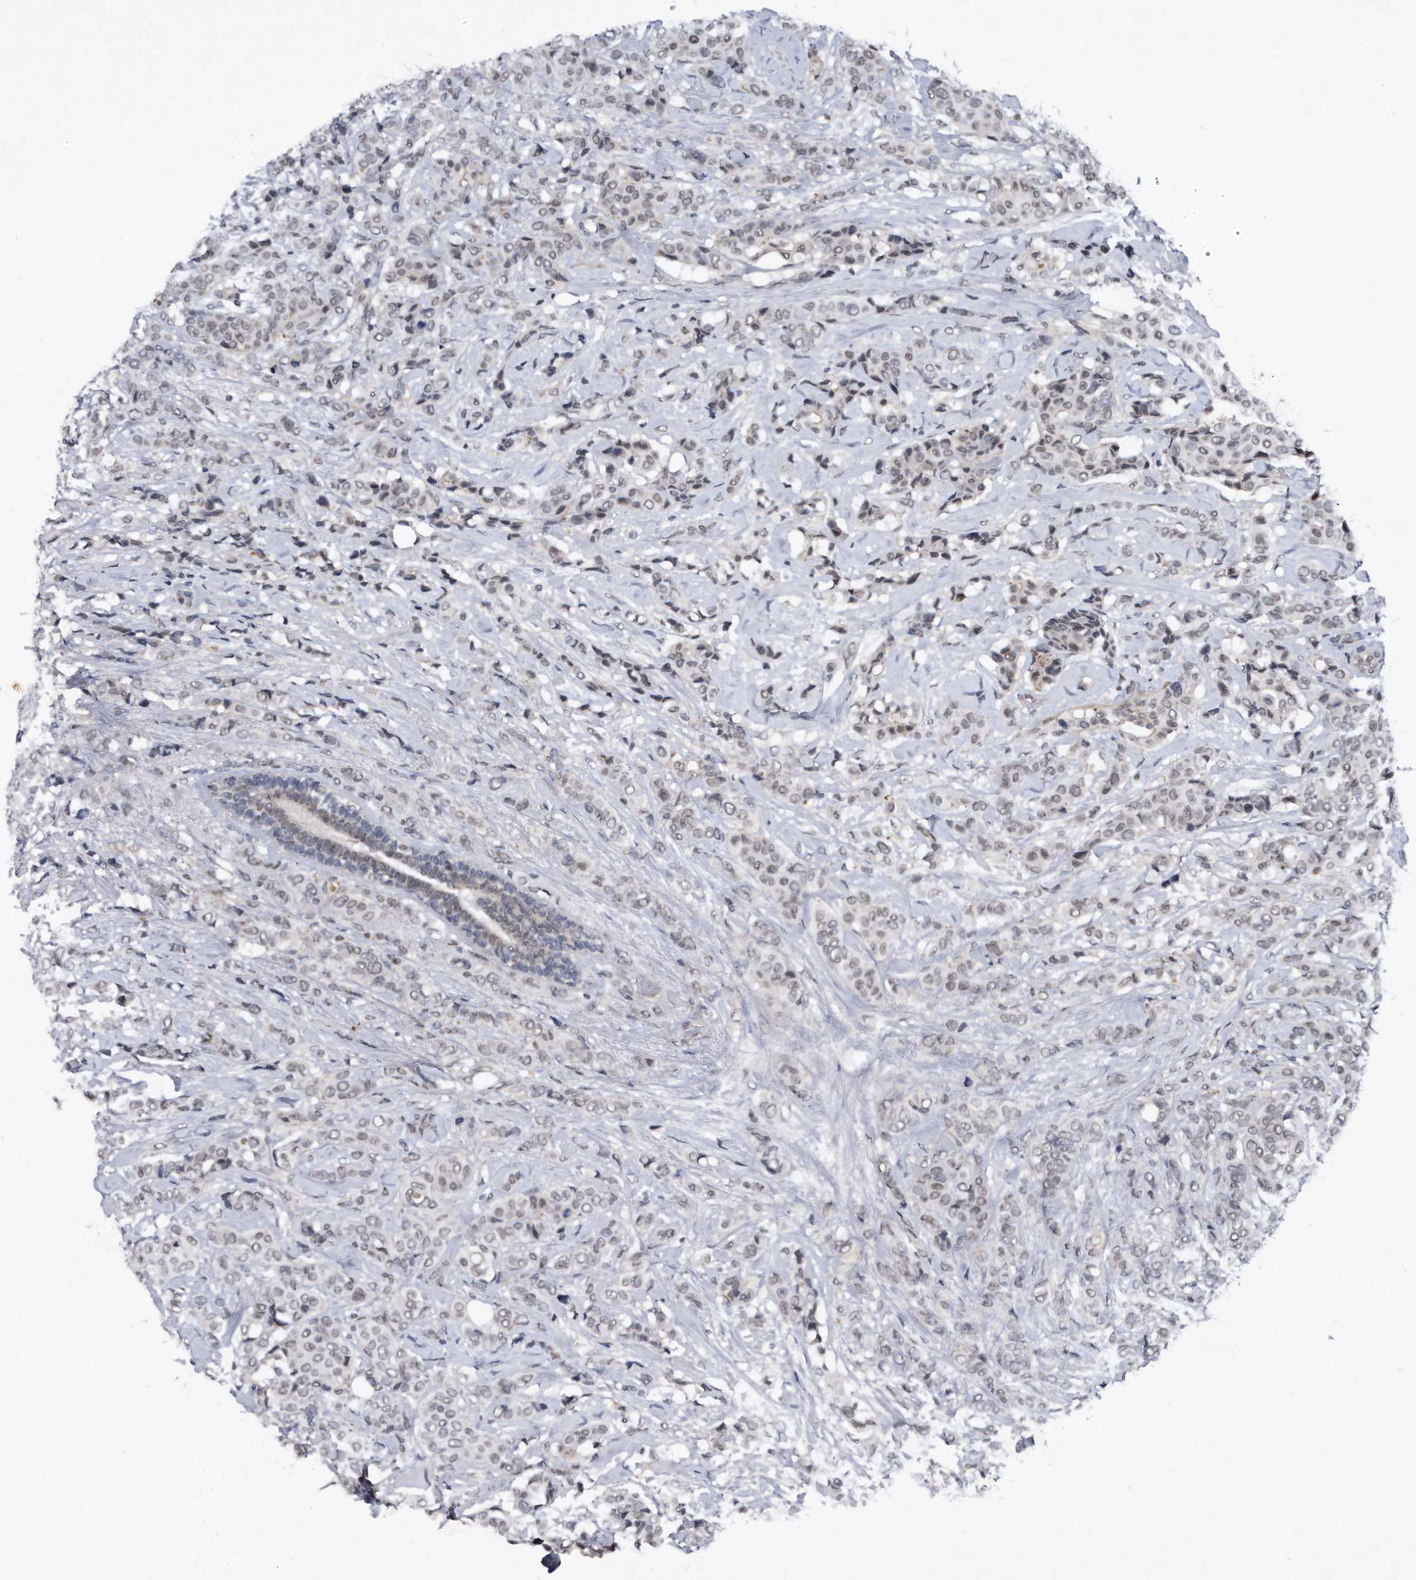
{"staining": {"intensity": "weak", "quantity": "25%-75%", "location": "nuclear"}, "tissue": "breast cancer", "cell_type": "Tumor cells", "image_type": "cancer", "snomed": [{"axis": "morphology", "description": "Lobular carcinoma"}, {"axis": "topography", "description": "Breast"}], "caption": "Brown immunohistochemical staining in human breast lobular carcinoma shows weak nuclear positivity in approximately 25%-75% of tumor cells.", "gene": "VIRMA", "patient": {"sex": "female", "age": 51}}